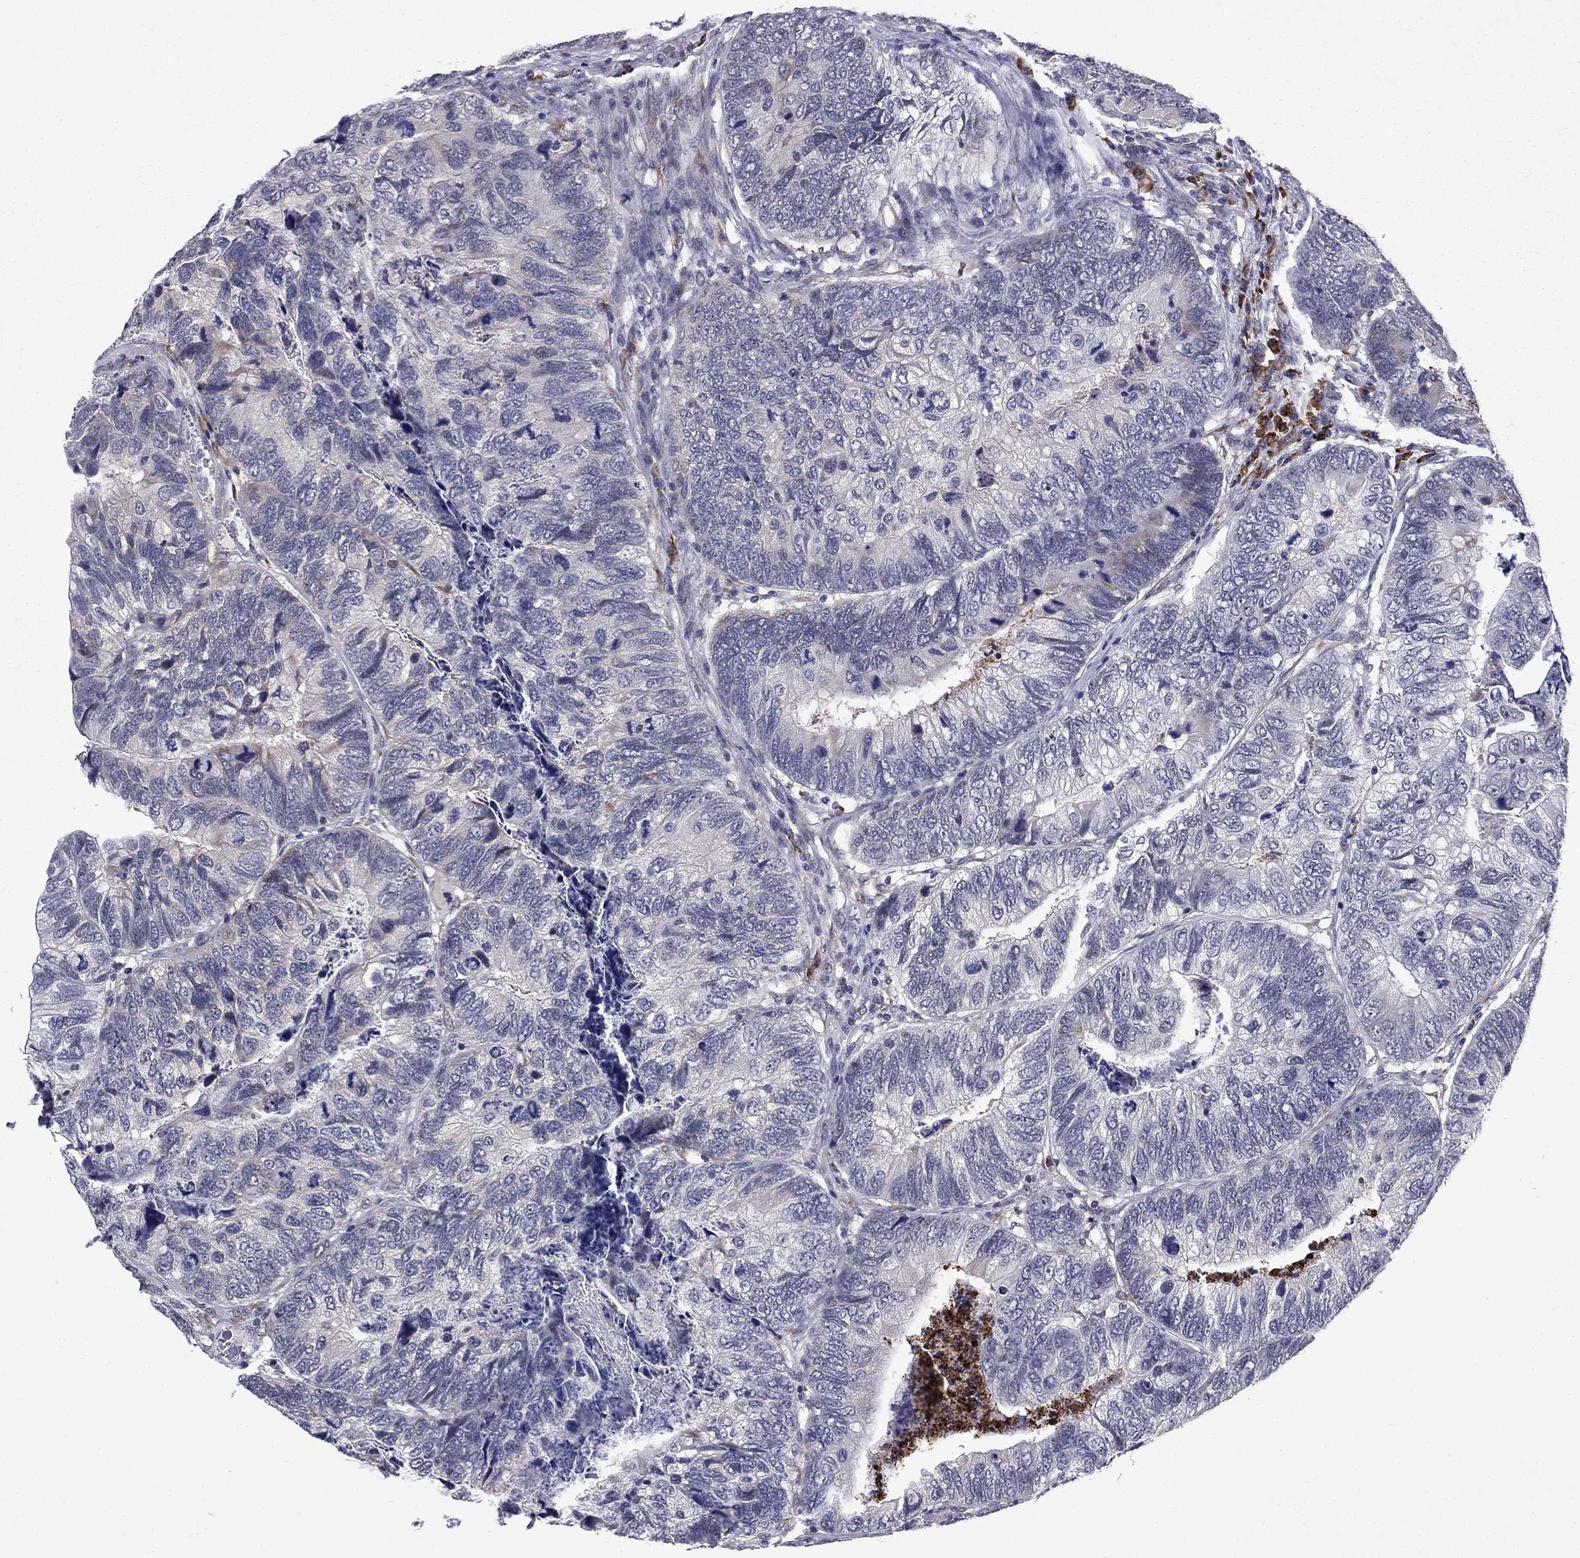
{"staining": {"intensity": "negative", "quantity": "none", "location": "none"}, "tissue": "colorectal cancer", "cell_type": "Tumor cells", "image_type": "cancer", "snomed": [{"axis": "morphology", "description": "Adenocarcinoma, NOS"}, {"axis": "topography", "description": "Colon"}], "caption": "A high-resolution histopathology image shows immunohistochemistry (IHC) staining of colorectal cancer, which shows no significant positivity in tumor cells. The staining is performed using DAB (3,3'-diaminobenzidine) brown chromogen with nuclei counter-stained in using hematoxylin.", "gene": "ECM1", "patient": {"sex": "female", "age": 67}}